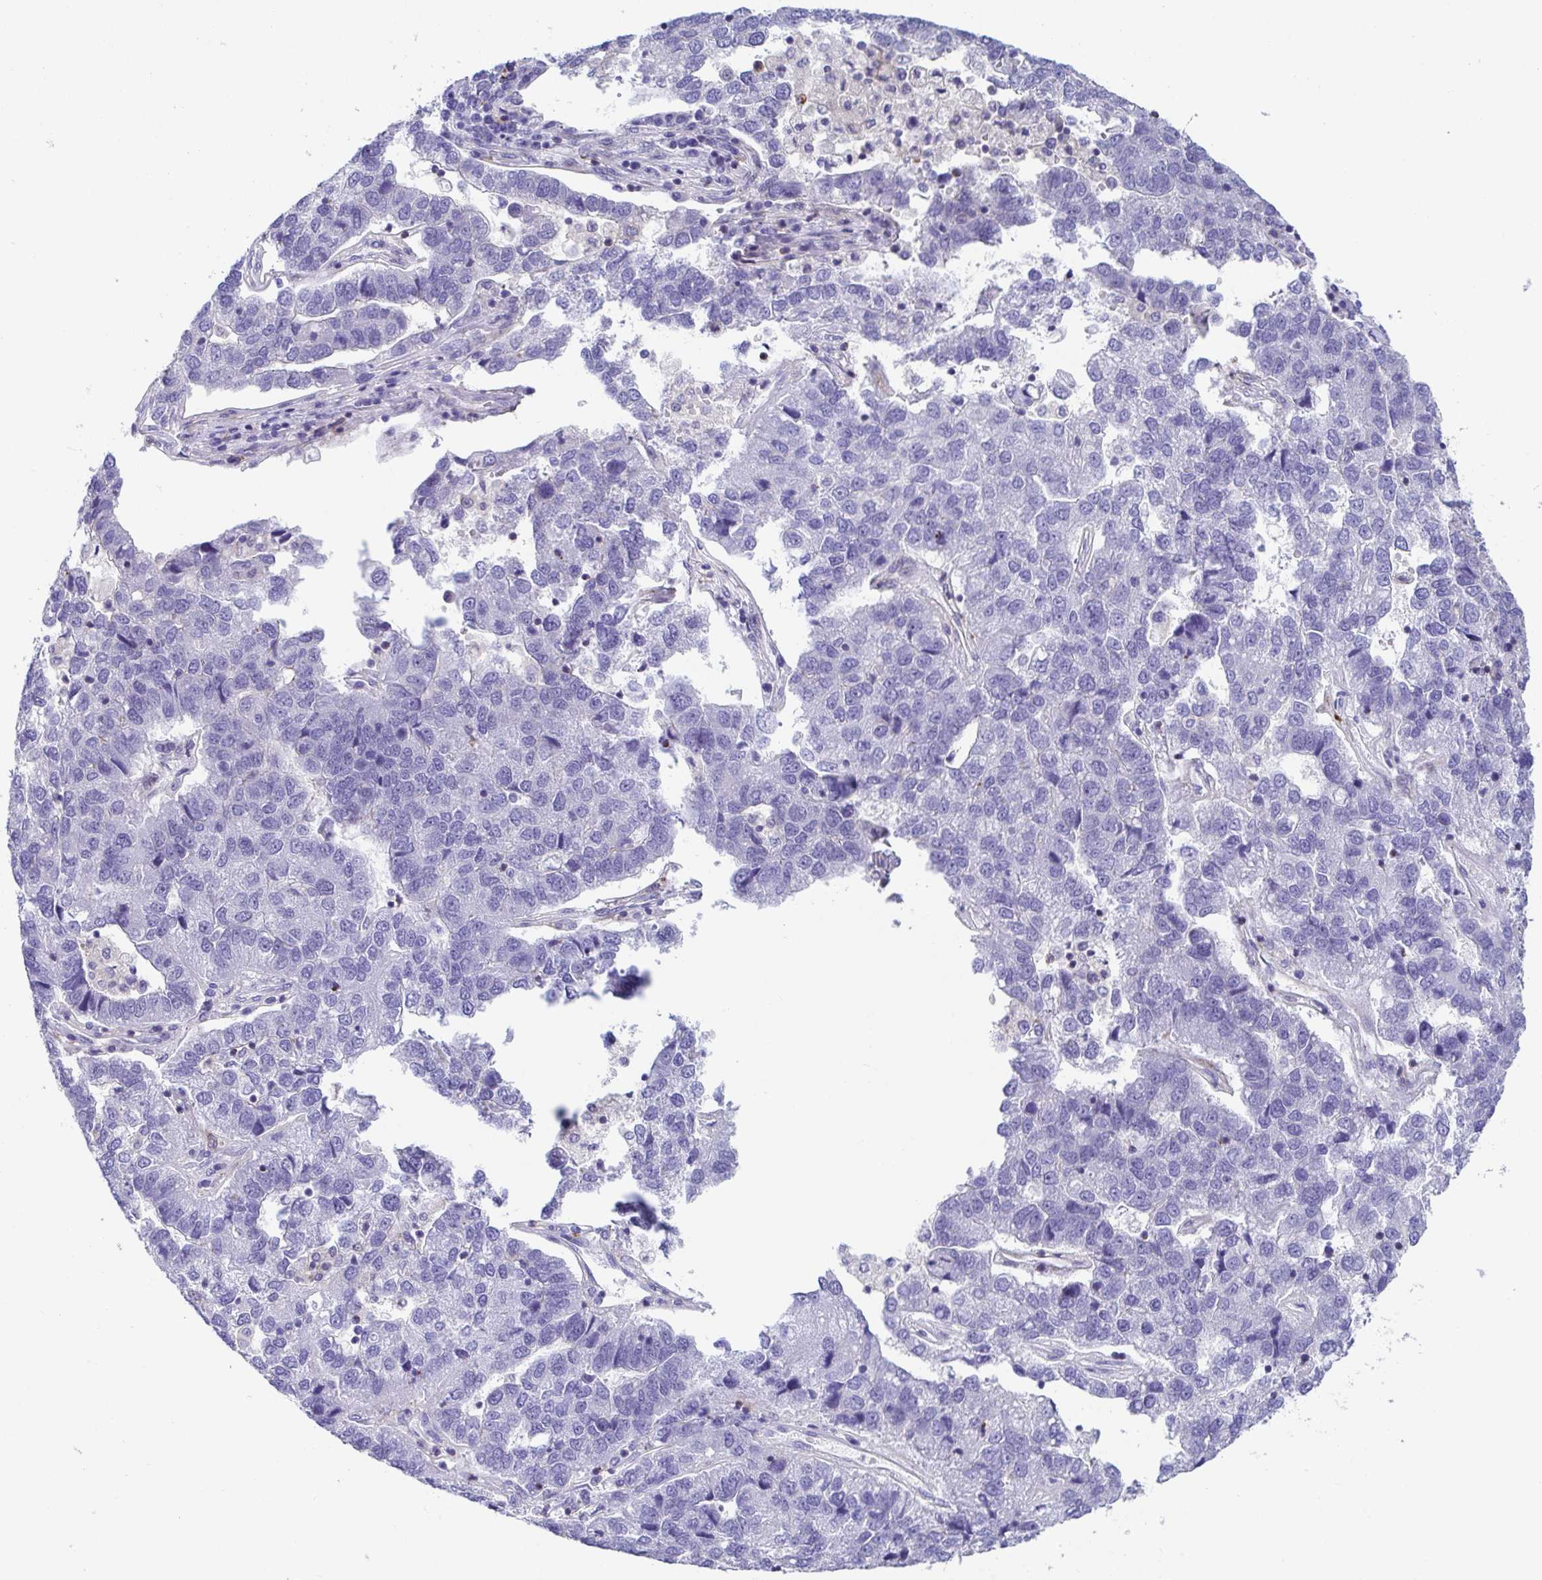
{"staining": {"intensity": "negative", "quantity": "none", "location": "none"}, "tissue": "pancreatic cancer", "cell_type": "Tumor cells", "image_type": "cancer", "snomed": [{"axis": "morphology", "description": "Adenocarcinoma, NOS"}, {"axis": "topography", "description": "Pancreas"}], "caption": "Immunohistochemical staining of human pancreatic adenocarcinoma demonstrates no significant expression in tumor cells. The staining is performed using DAB (3,3'-diaminobenzidine) brown chromogen with nuclei counter-stained in using hematoxylin.", "gene": "WDR72", "patient": {"sex": "female", "age": 61}}